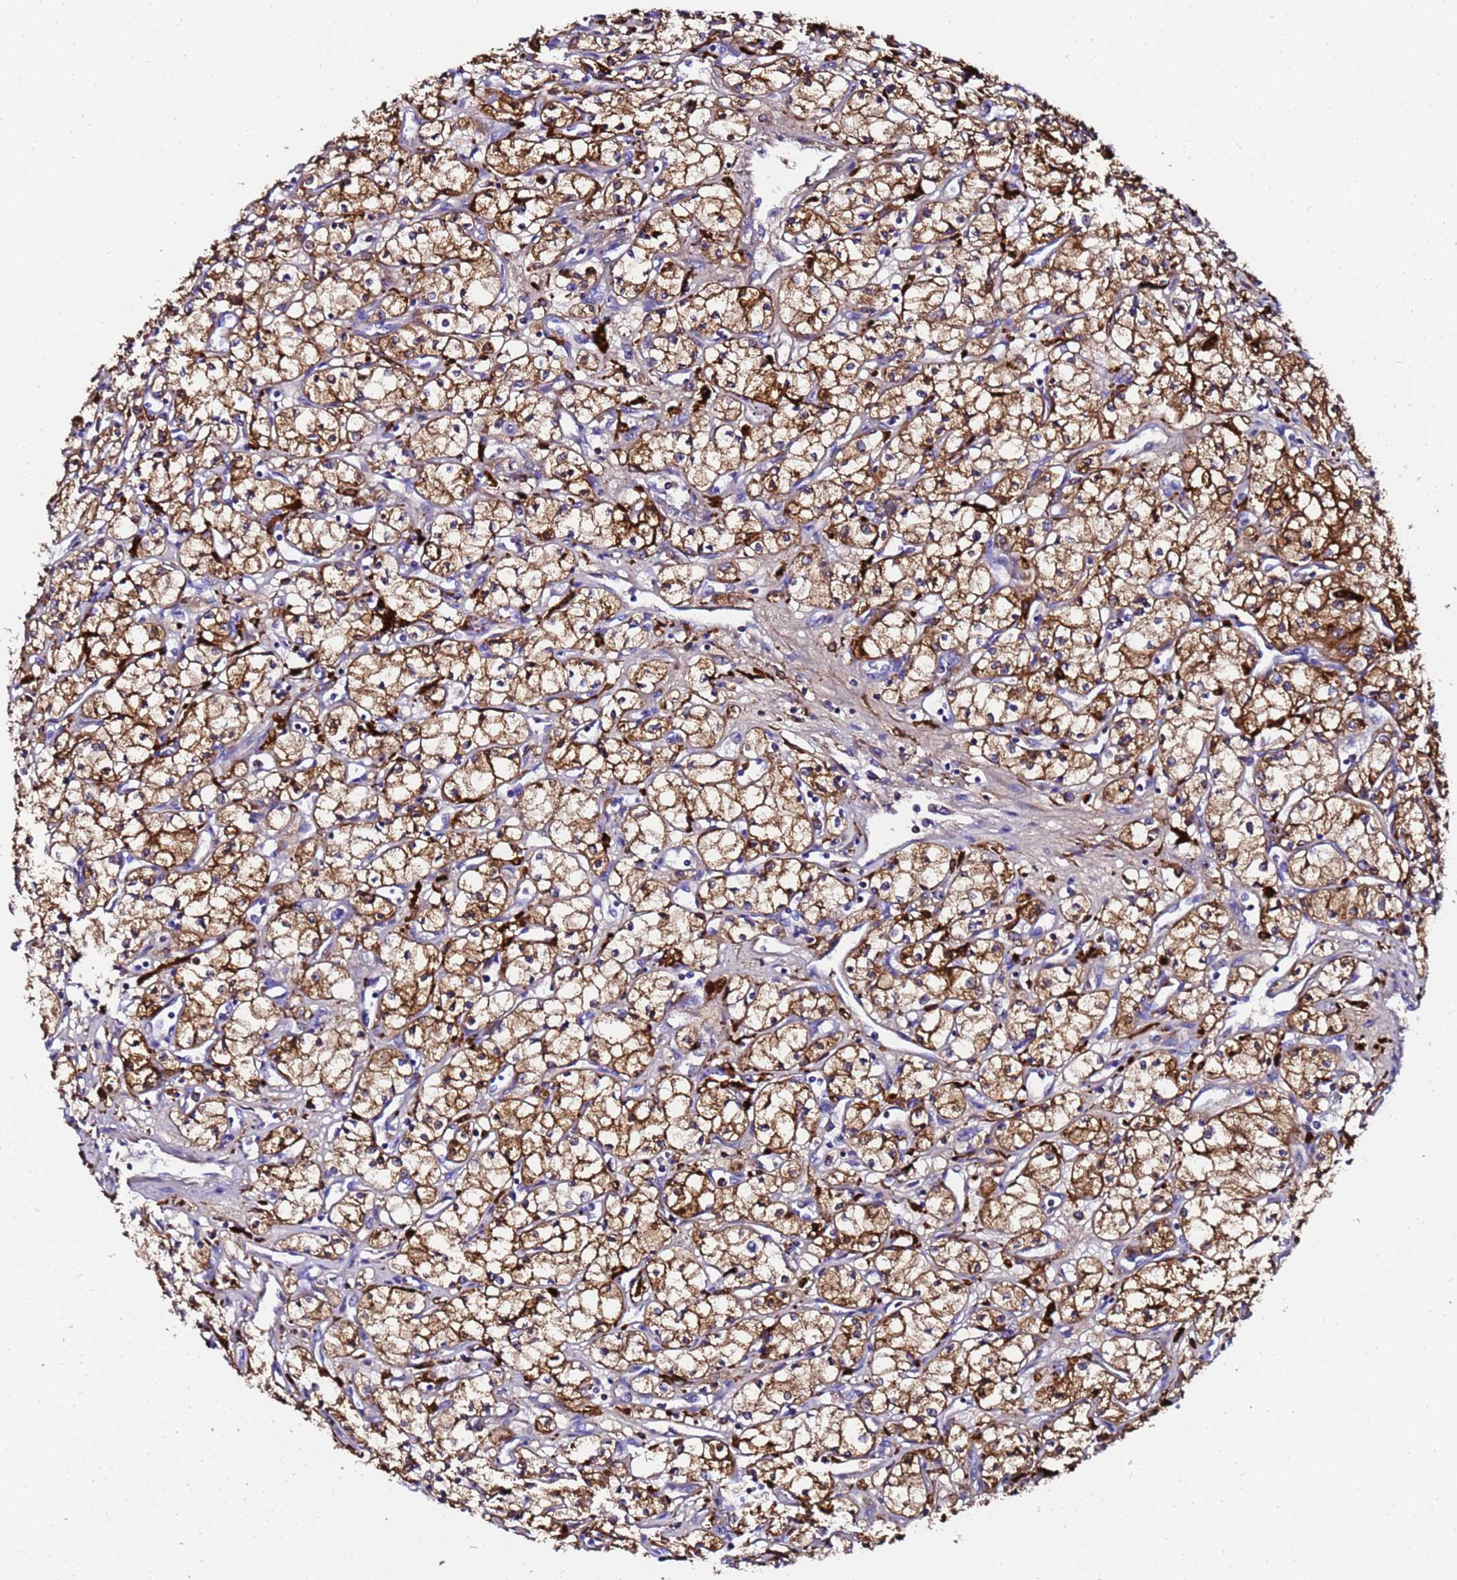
{"staining": {"intensity": "moderate", "quantity": ">75%", "location": "cytoplasmic/membranous"}, "tissue": "renal cancer", "cell_type": "Tumor cells", "image_type": "cancer", "snomed": [{"axis": "morphology", "description": "Adenocarcinoma, NOS"}, {"axis": "topography", "description": "Kidney"}], "caption": "Renal adenocarcinoma was stained to show a protein in brown. There is medium levels of moderate cytoplasmic/membranous positivity in approximately >75% of tumor cells.", "gene": "FTL", "patient": {"sex": "male", "age": 59}}